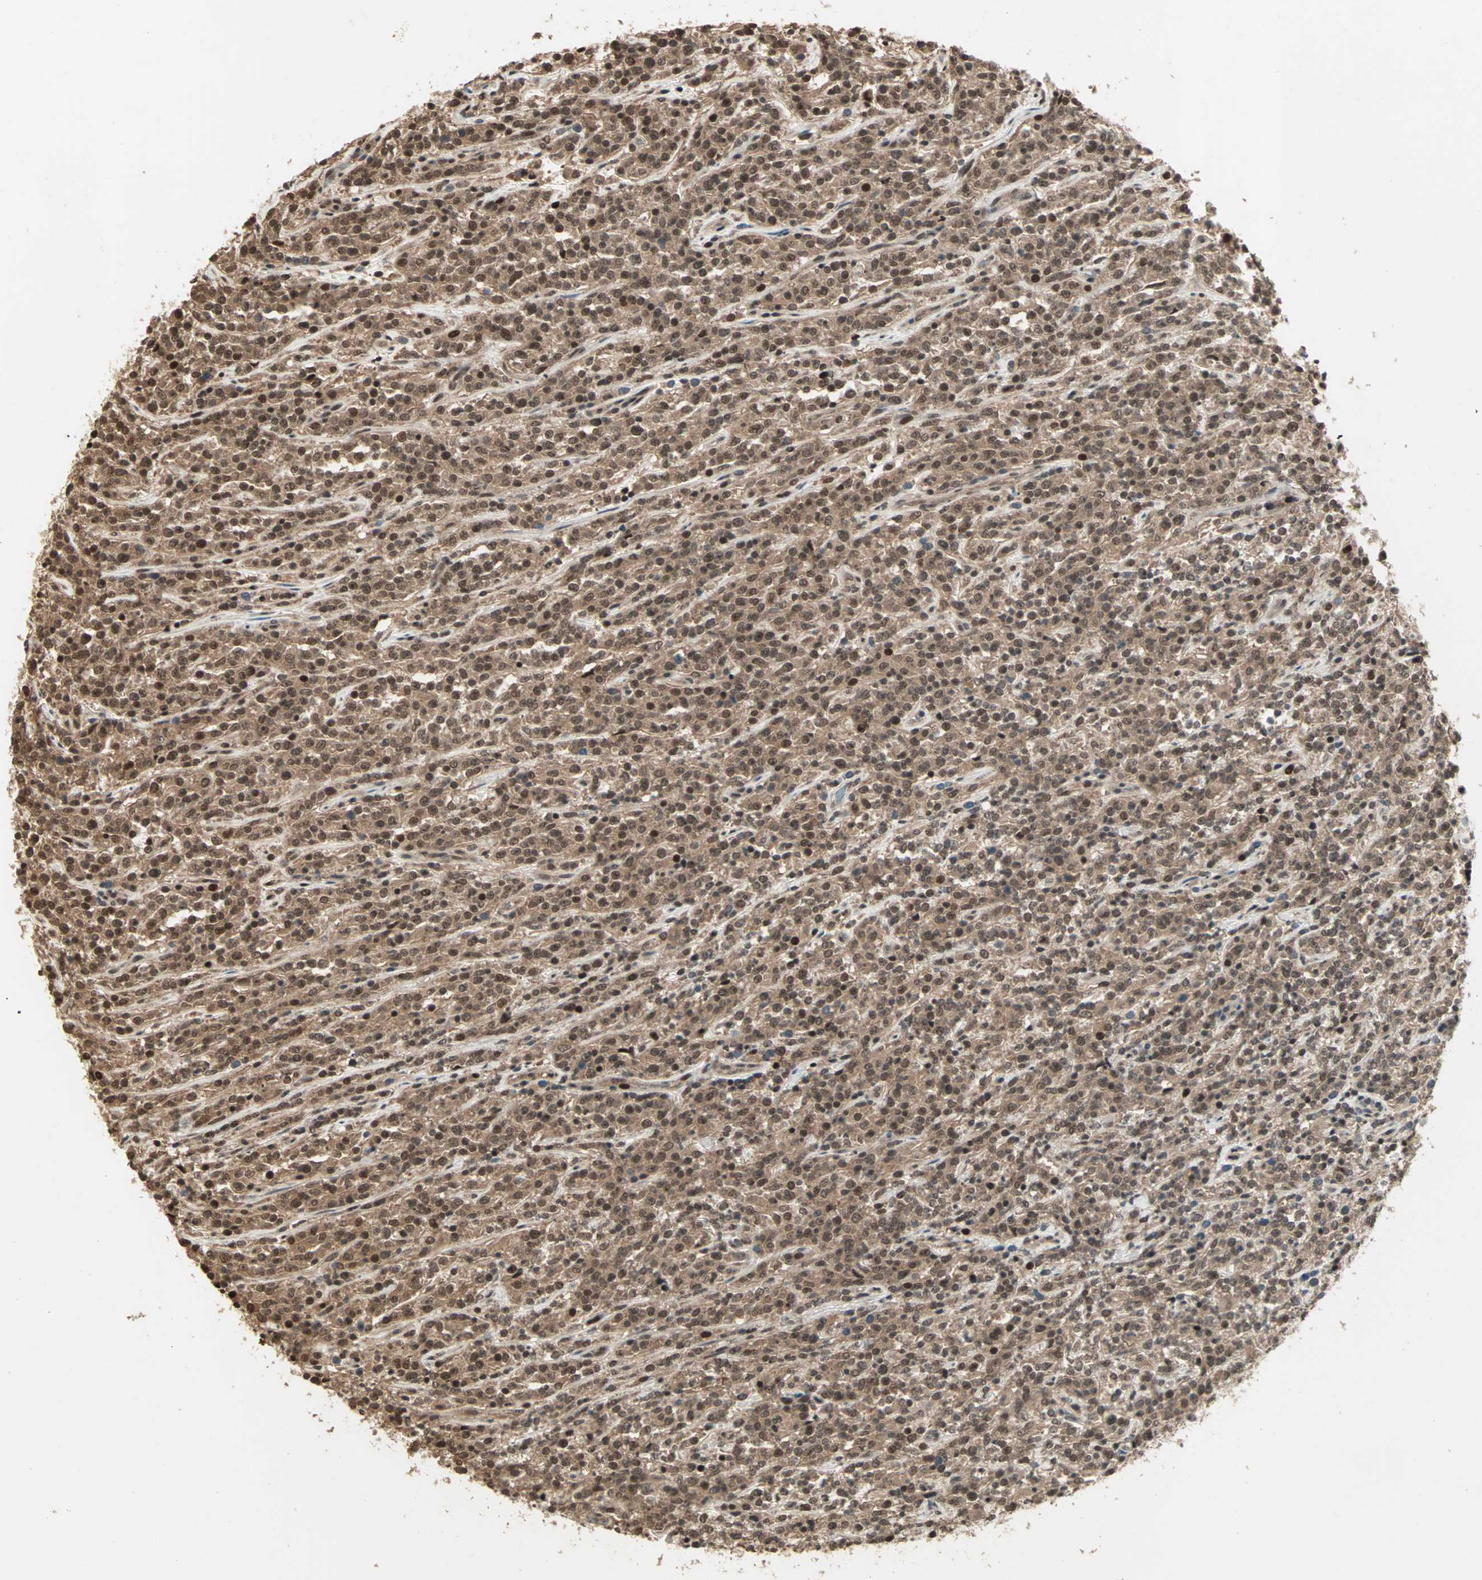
{"staining": {"intensity": "moderate", "quantity": ">75%", "location": "cytoplasmic/membranous,nuclear"}, "tissue": "lymphoma", "cell_type": "Tumor cells", "image_type": "cancer", "snomed": [{"axis": "morphology", "description": "Malignant lymphoma, non-Hodgkin's type, High grade"}, {"axis": "topography", "description": "Soft tissue"}], "caption": "Protein analysis of lymphoma tissue exhibits moderate cytoplasmic/membranous and nuclear positivity in about >75% of tumor cells.", "gene": "ZNF701", "patient": {"sex": "male", "age": 18}}